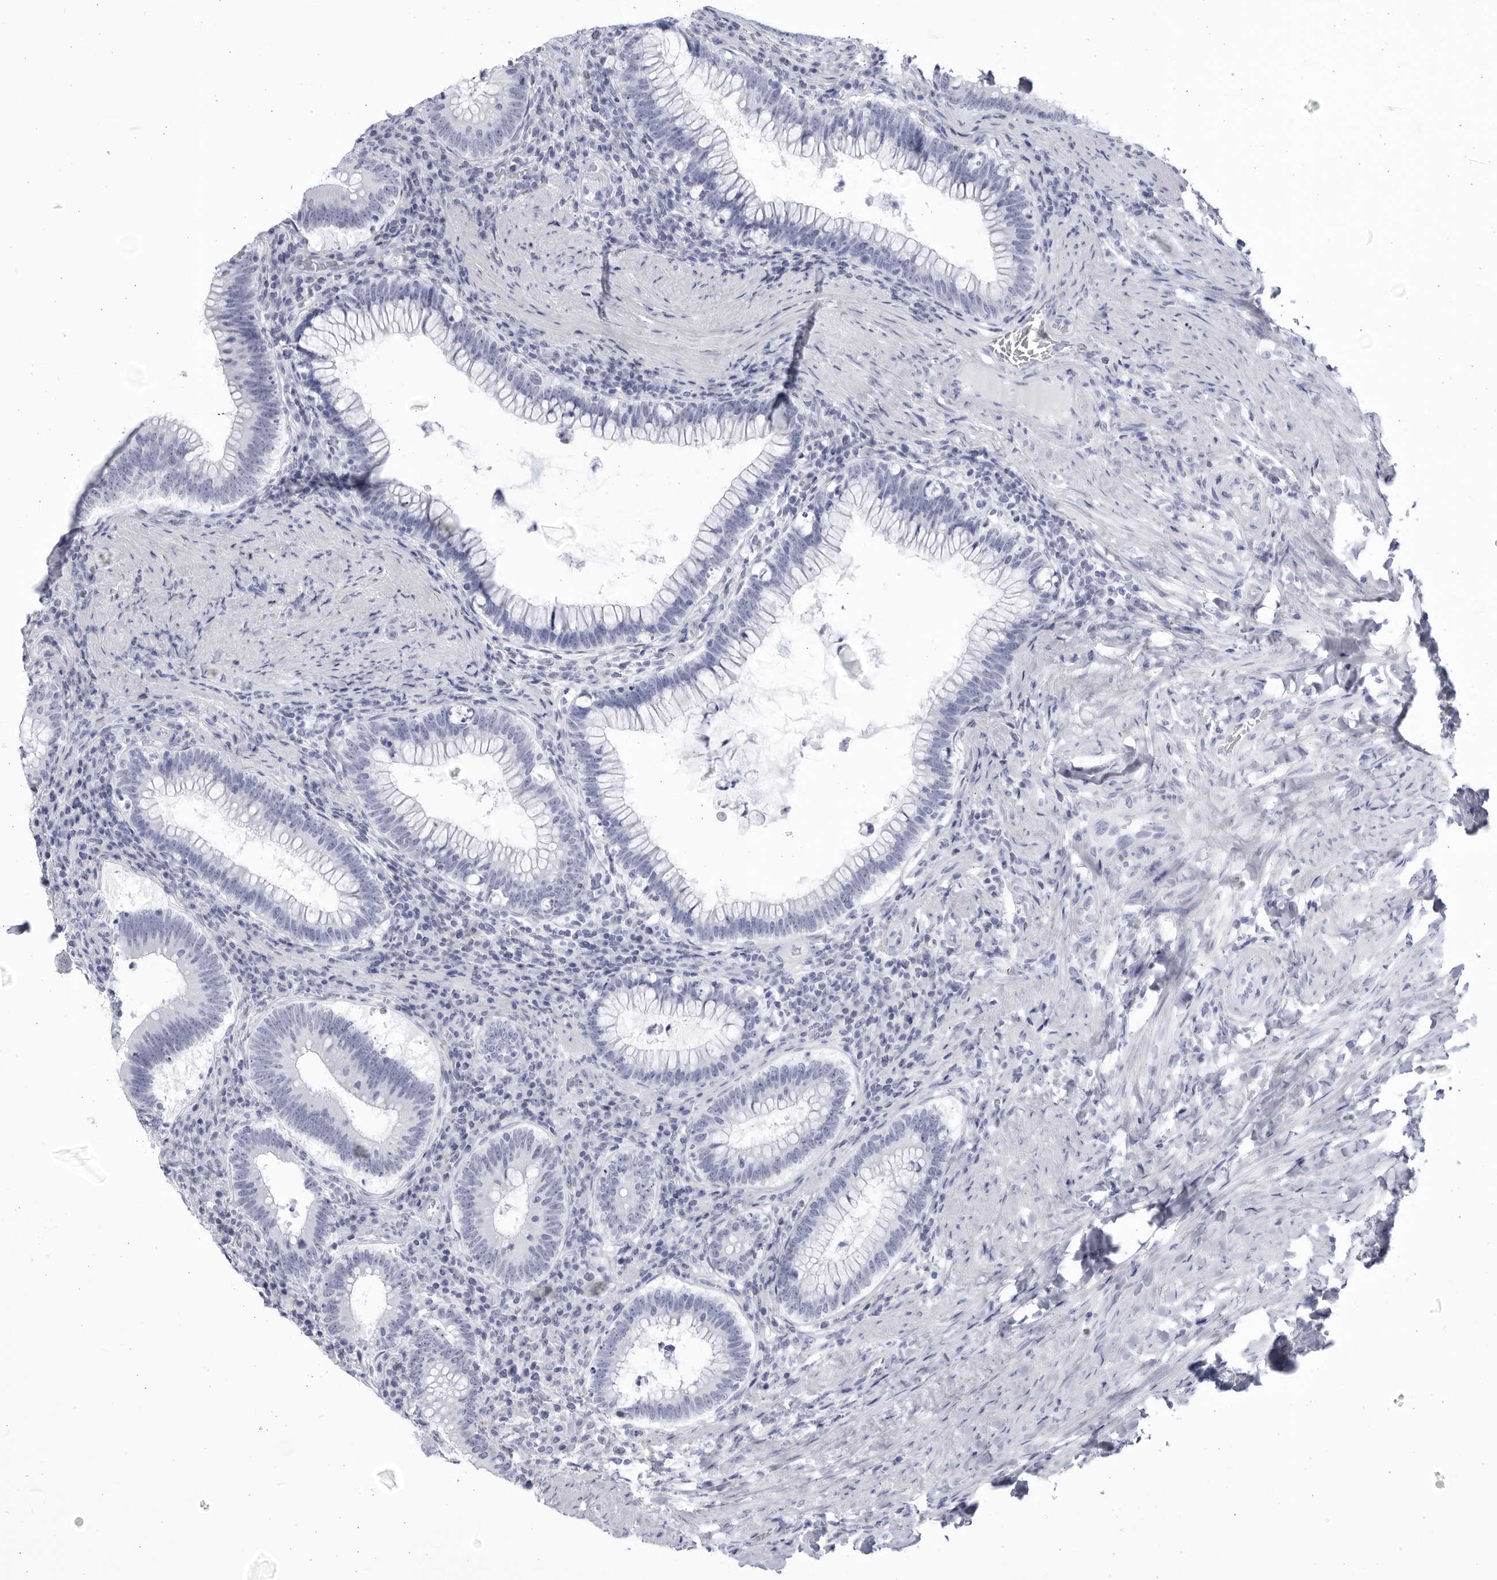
{"staining": {"intensity": "negative", "quantity": "none", "location": "none"}, "tissue": "colorectal cancer", "cell_type": "Tumor cells", "image_type": "cancer", "snomed": [{"axis": "morphology", "description": "Normal tissue, NOS"}, {"axis": "topography", "description": "Colon"}], "caption": "Histopathology image shows no significant protein positivity in tumor cells of colorectal cancer.", "gene": "CCDC181", "patient": {"sex": "female", "age": 82}}